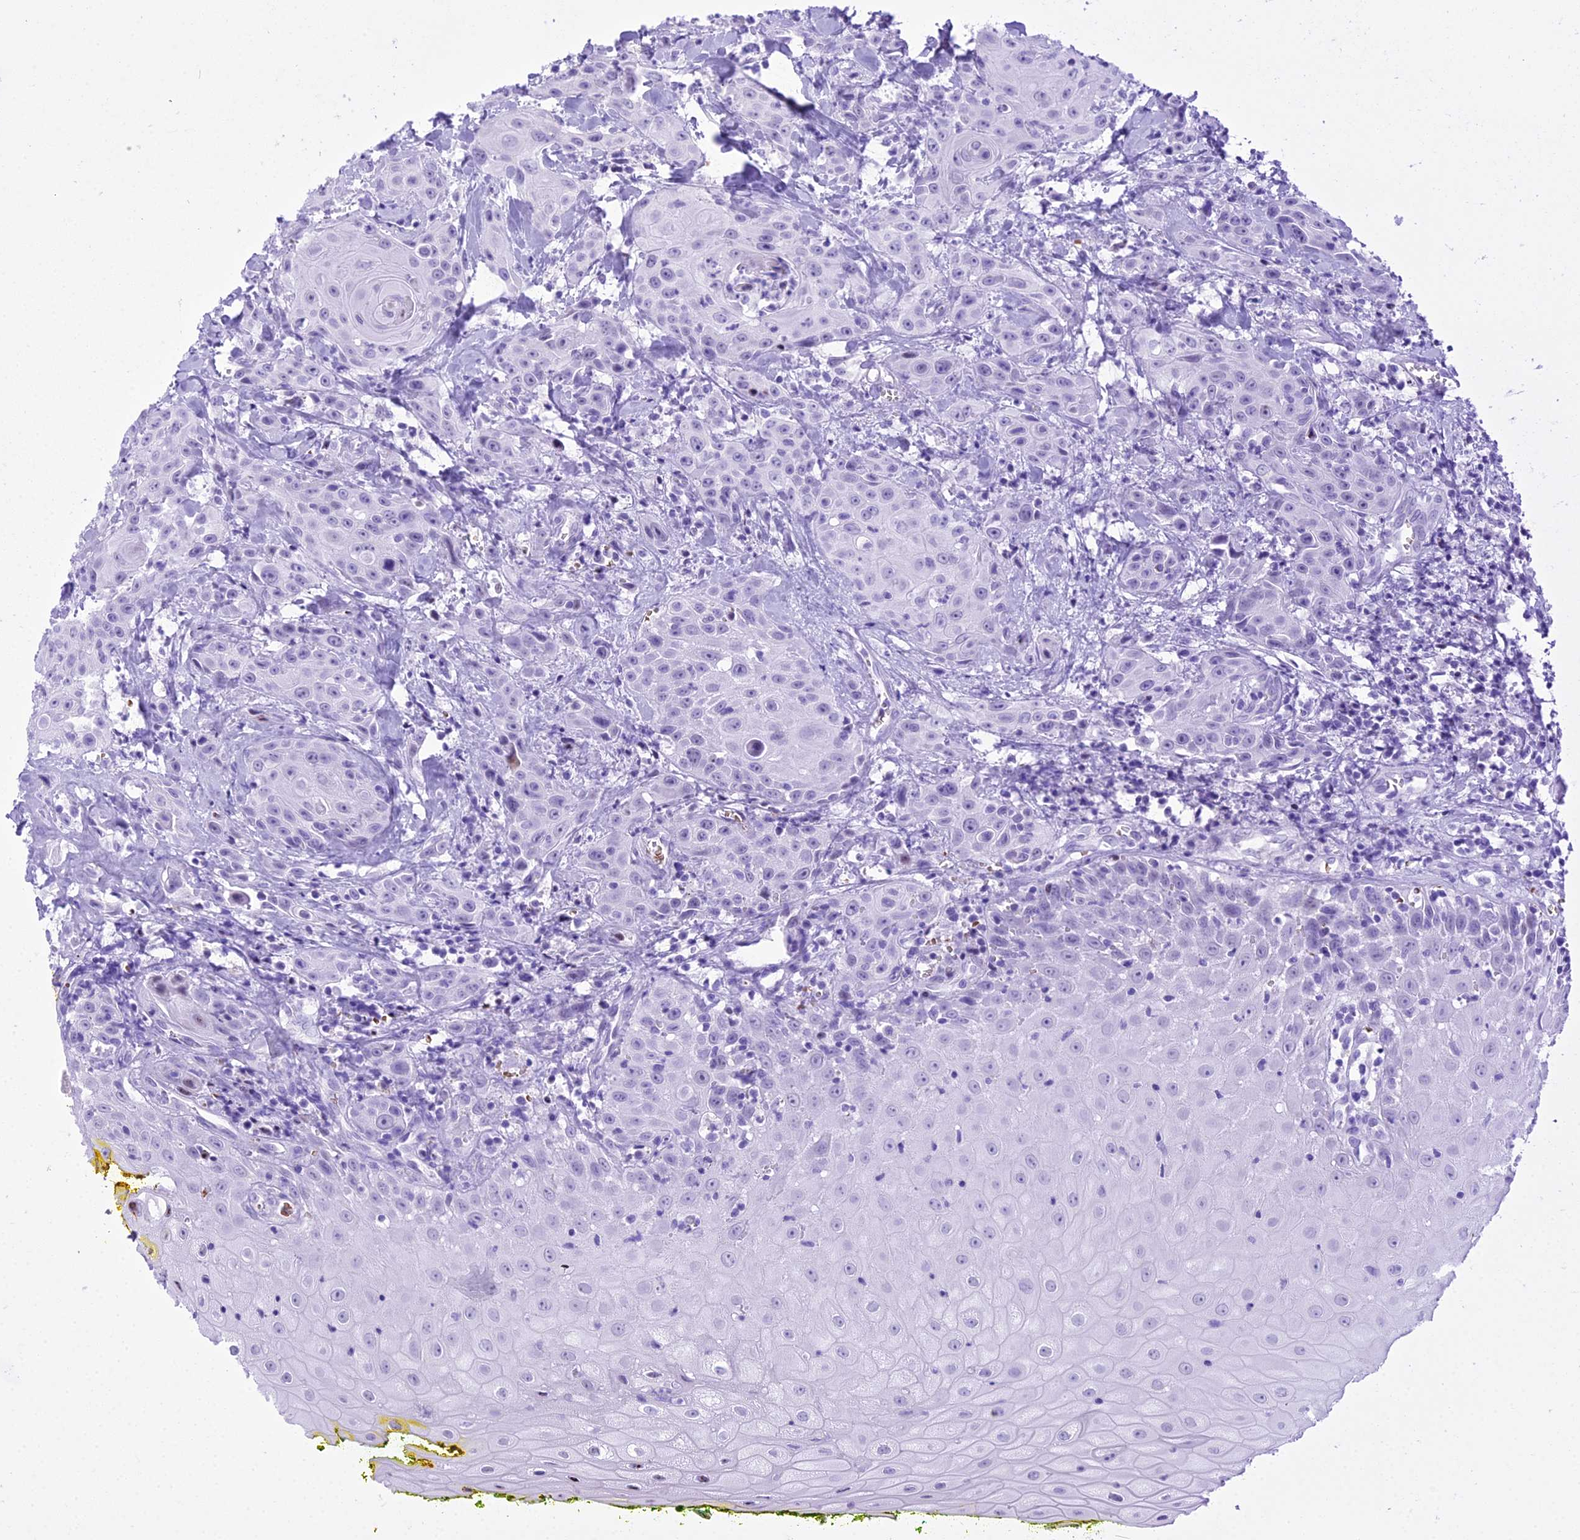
{"staining": {"intensity": "negative", "quantity": "none", "location": "none"}, "tissue": "head and neck cancer", "cell_type": "Tumor cells", "image_type": "cancer", "snomed": [{"axis": "morphology", "description": "Squamous cell carcinoma, NOS"}, {"axis": "topography", "description": "Oral tissue"}, {"axis": "topography", "description": "Head-Neck"}], "caption": "Immunohistochemistry (IHC) photomicrograph of human head and neck squamous cell carcinoma stained for a protein (brown), which exhibits no positivity in tumor cells. Brightfield microscopy of IHC stained with DAB (3,3'-diaminobenzidine) (brown) and hematoxylin (blue), captured at high magnification.", "gene": "RNPS1", "patient": {"sex": "female", "age": 82}}